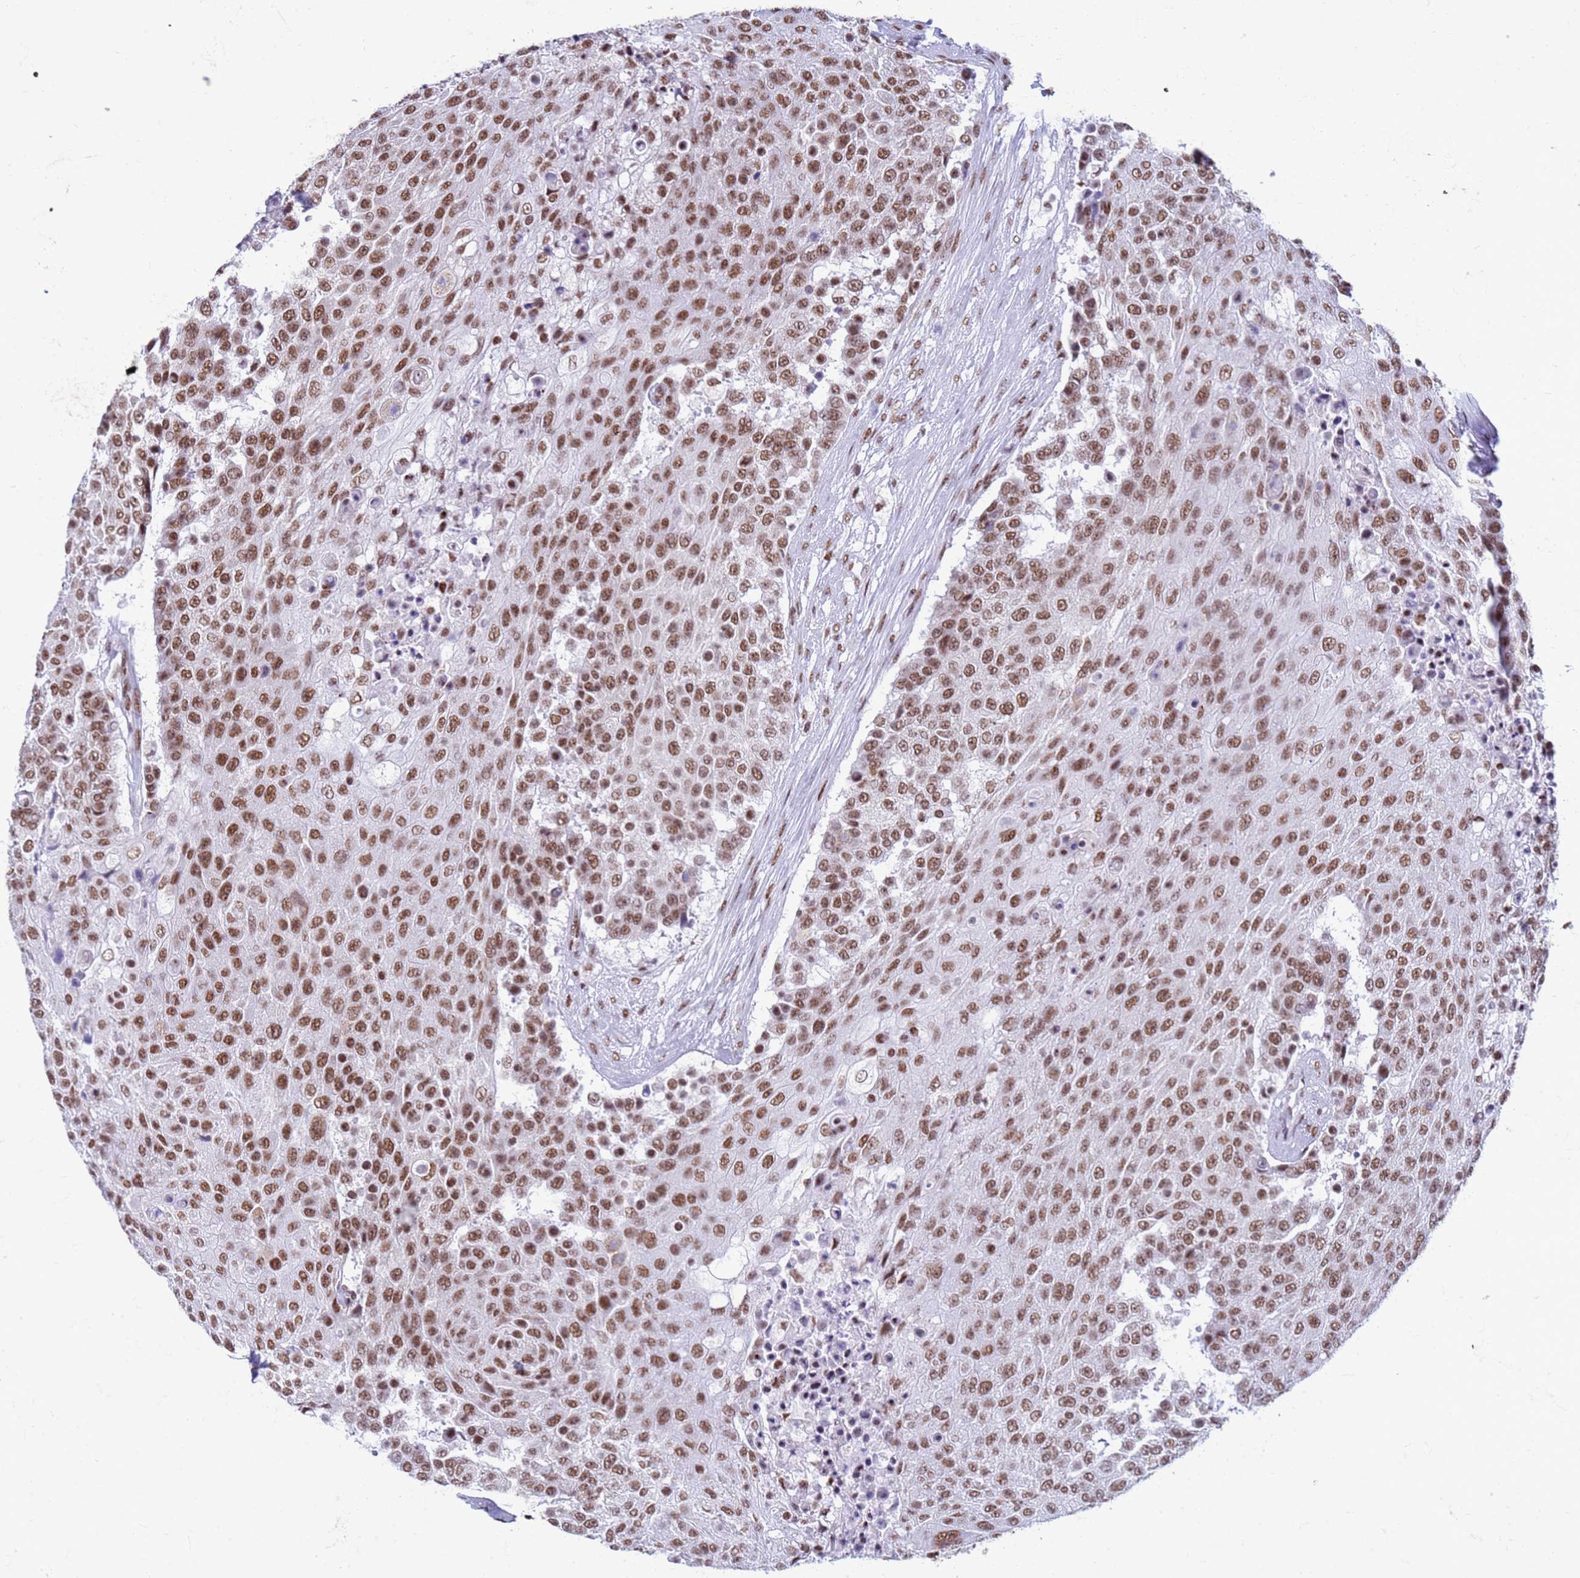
{"staining": {"intensity": "moderate", "quantity": ">75%", "location": "nuclear"}, "tissue": "urothelial cancer", "cell_type": "Tumor cells", "image_type": "cancer", "snomed": [{"axis": "morphology", "description": "Urothelial carcinoma, High grade"}, {"axis": "topography", "description": "Urinary bladder"}], "caption": "Immunohistochemical staining of urothelial cancer displays medium levels of moderate nuclear protein staining in approximately >75% of tumor cells.", "gene": "FAM170B", "patient": {"sex": "female", "age": 63}}